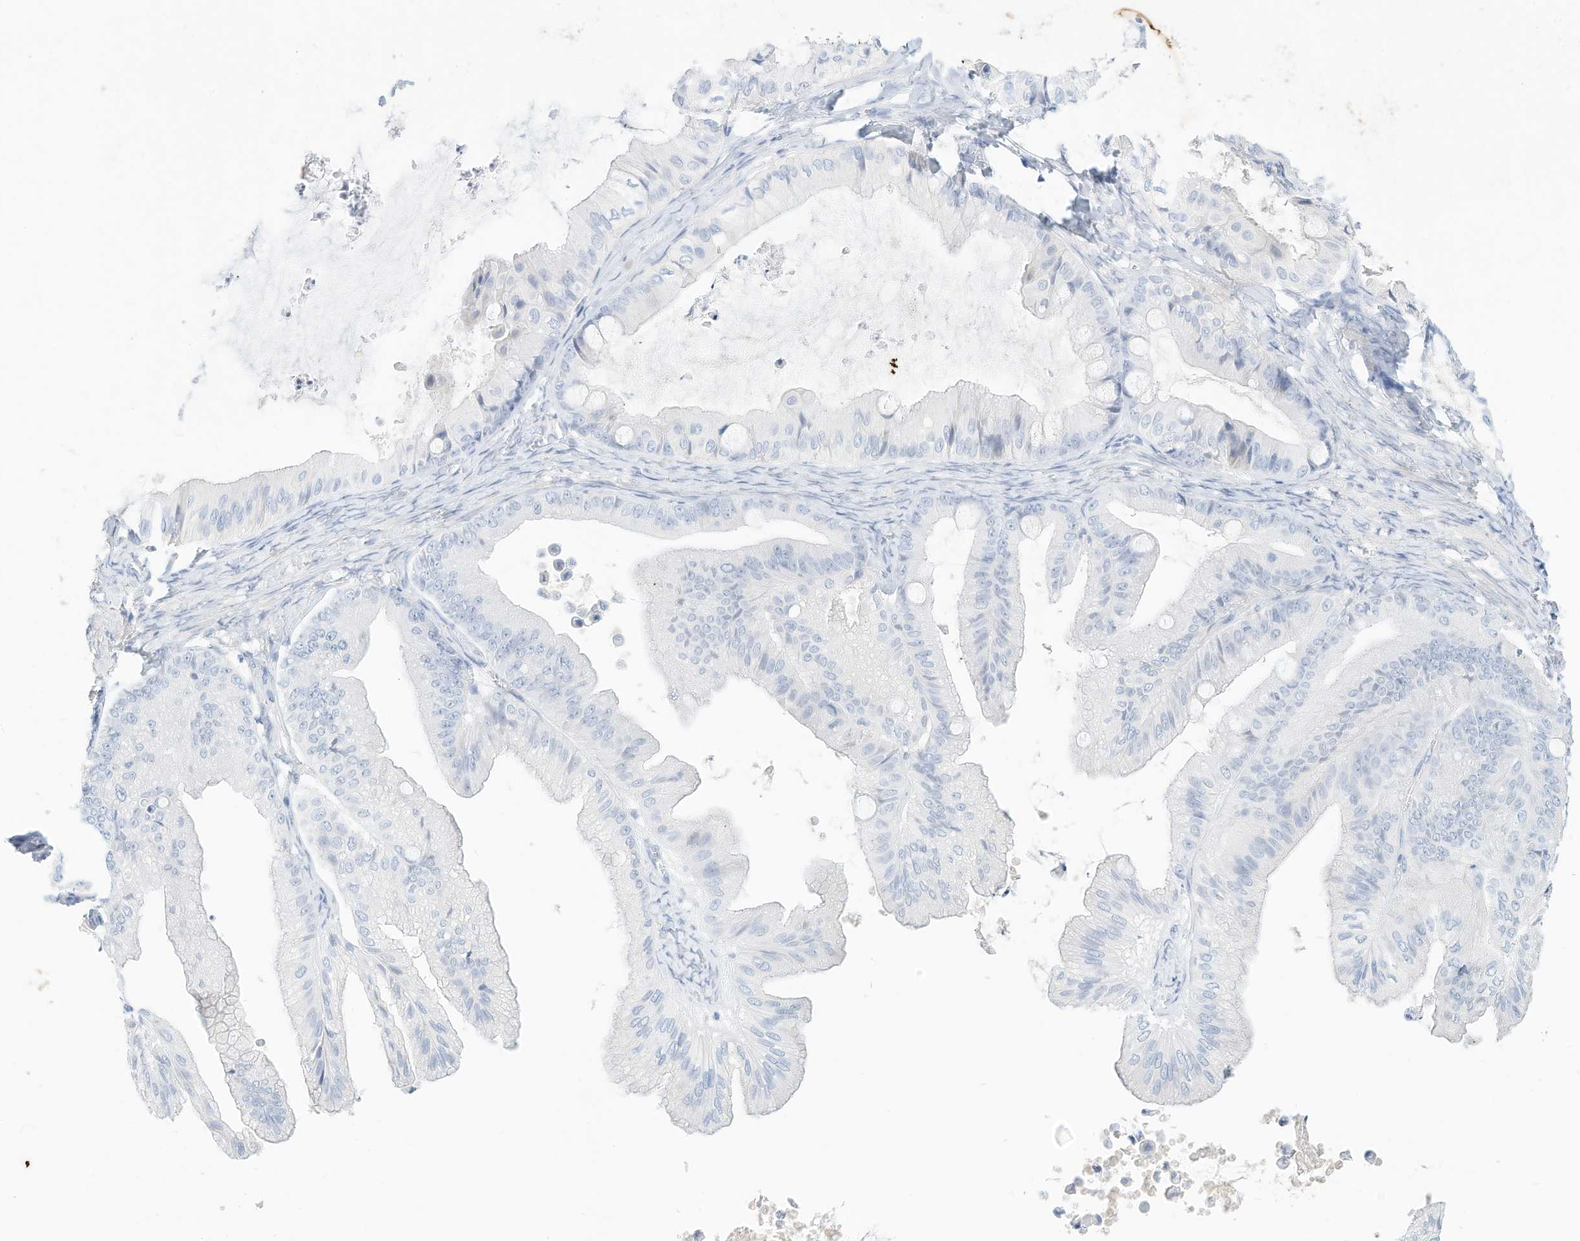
{"staining": {"intensity": "negative", "quantity": "none", "location": "none"}, "tissue": "ovarian cancer", "cell_type": "Tumor cells", "image_type": "cancer", "snomed": [{"axis": "morphology", "description": "Cystadenocarcinoma, mucinous, NOS"}, {"axis": "topography", "description": "Ovary"}], "caption": "Histopathology image shows no significant protein staining in tumor cells of mucinous cystadenocarcinoma (ovarian).", "gene": "SPOCD1", "patient": {"sex": "female", "age": 71}}